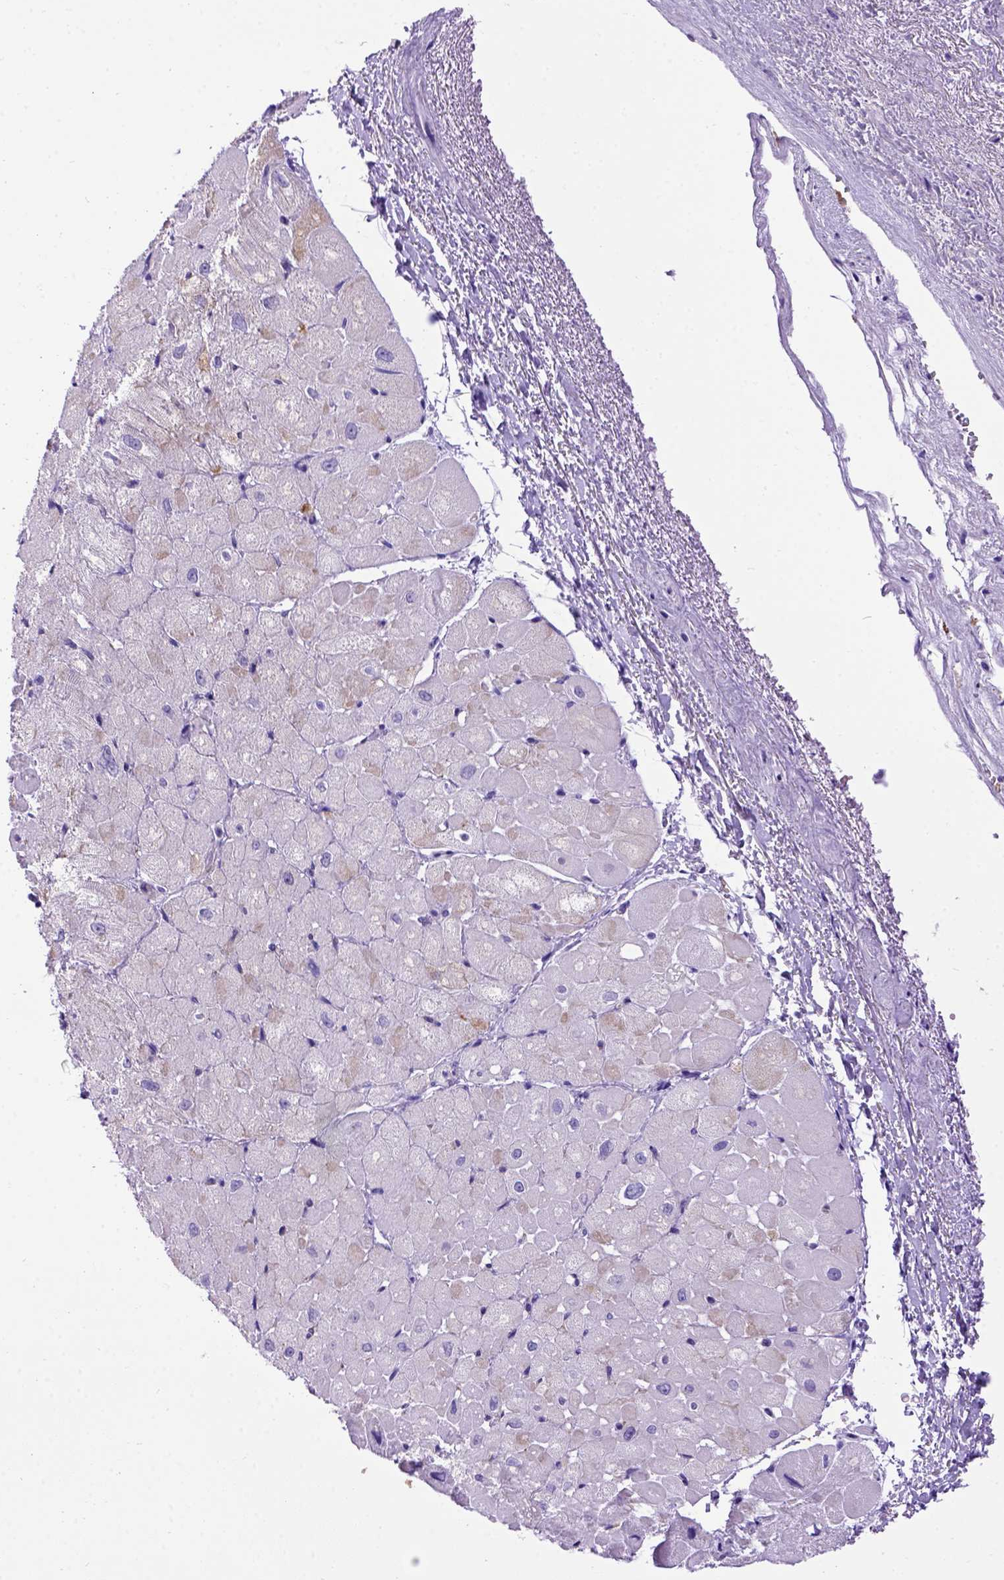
{"staining": {"intensity": "negative", "quantity": "none", "location": "none"}, "tissue": "heart muscle", "cell_type": "Cardiomyocytes", "image_type": "normal", "snomed": [{"axis": "morphology", "description": "Normal tissue, NOS"}, {"axis": "topography", "description": "Heart"}], "caption": "DAB (3,3'-diaminobenzidine) immunohistochemical staining of normal heart muscle demonstrates no significant expression in cardiomyocytes.", "gene": "ADAM12", "patient": {"sex": "male", "age": 62}}